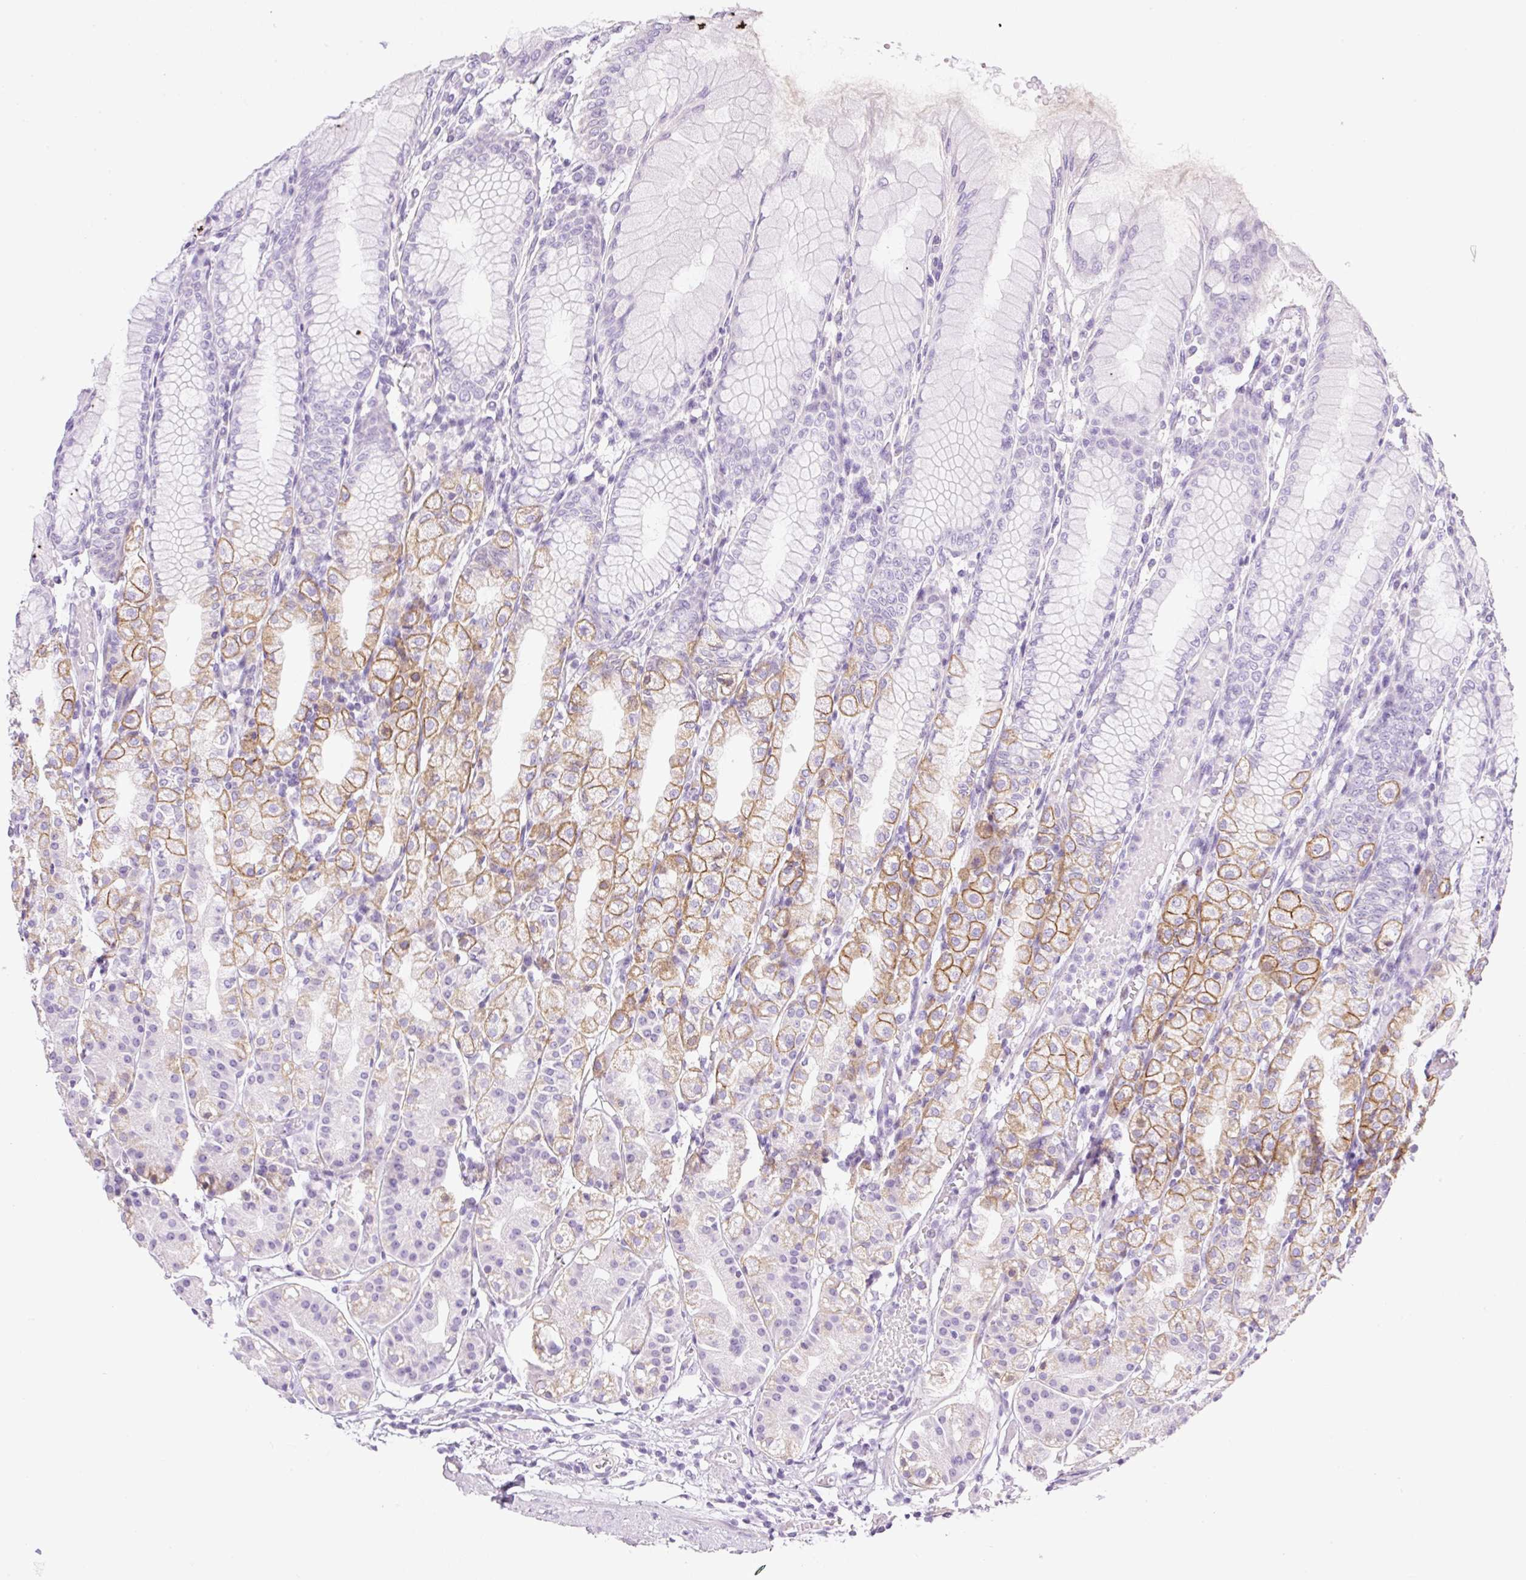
{"staining": {"intensity": "moderate", "quantity": "25%-75%", "location": "cytoplasmic/membranous"}, "tissue": "stomach", "cell_type": "Glandular cells", "image_type": "normal", "snomed": [{"axis": "morphology", "description": "Normal tissue, NOS"}, {"axis": "topography", "description": "Stomach"}], "caption": "The histopathology image displays a brown stain indicating the presence of a protein in the cytoplasmic/membranous of glandular cells in stomach.", "gene": "PALM3", "patient": {"sex": "female", "age": 57}}